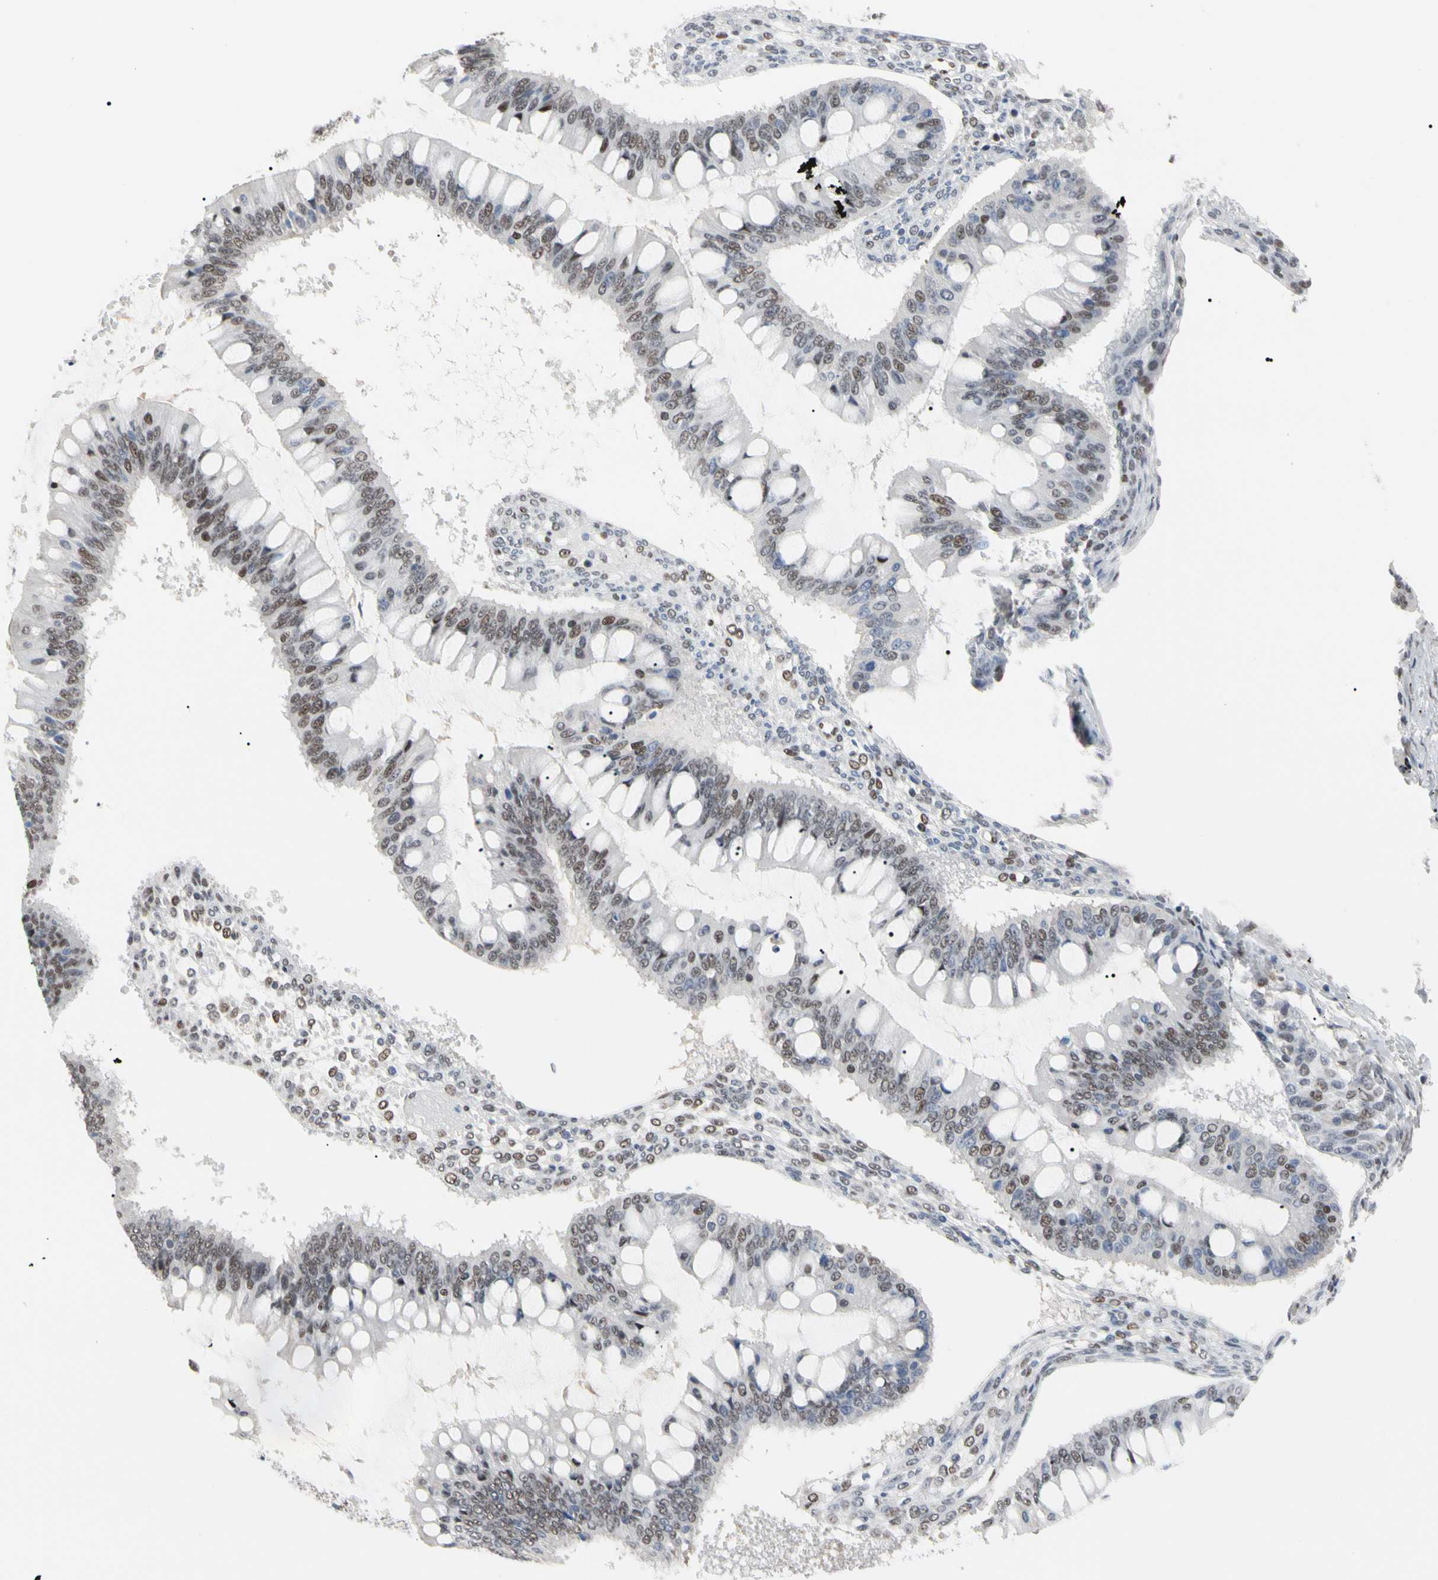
{"staining": {"intensity": "weak", "quantity": ">75%", "location": "nuclear"}, "tissue": "ovarian cancer", "cell_type": "Tumor cells", "image_type": "cancer", "snomed": [{"axis": "morphology", "description": "Cystadenocarcinoma, mucinous, NOS"}, {"axis": "topography", "description": "Ovary"}], "caption": "Ovarian cancer stained for a protein (brown) exhibits weak nuclear positive expression in about >75% of tumor cells.", "gene": "FAM98B", "patient": {"sex": "female", "age": 73}}